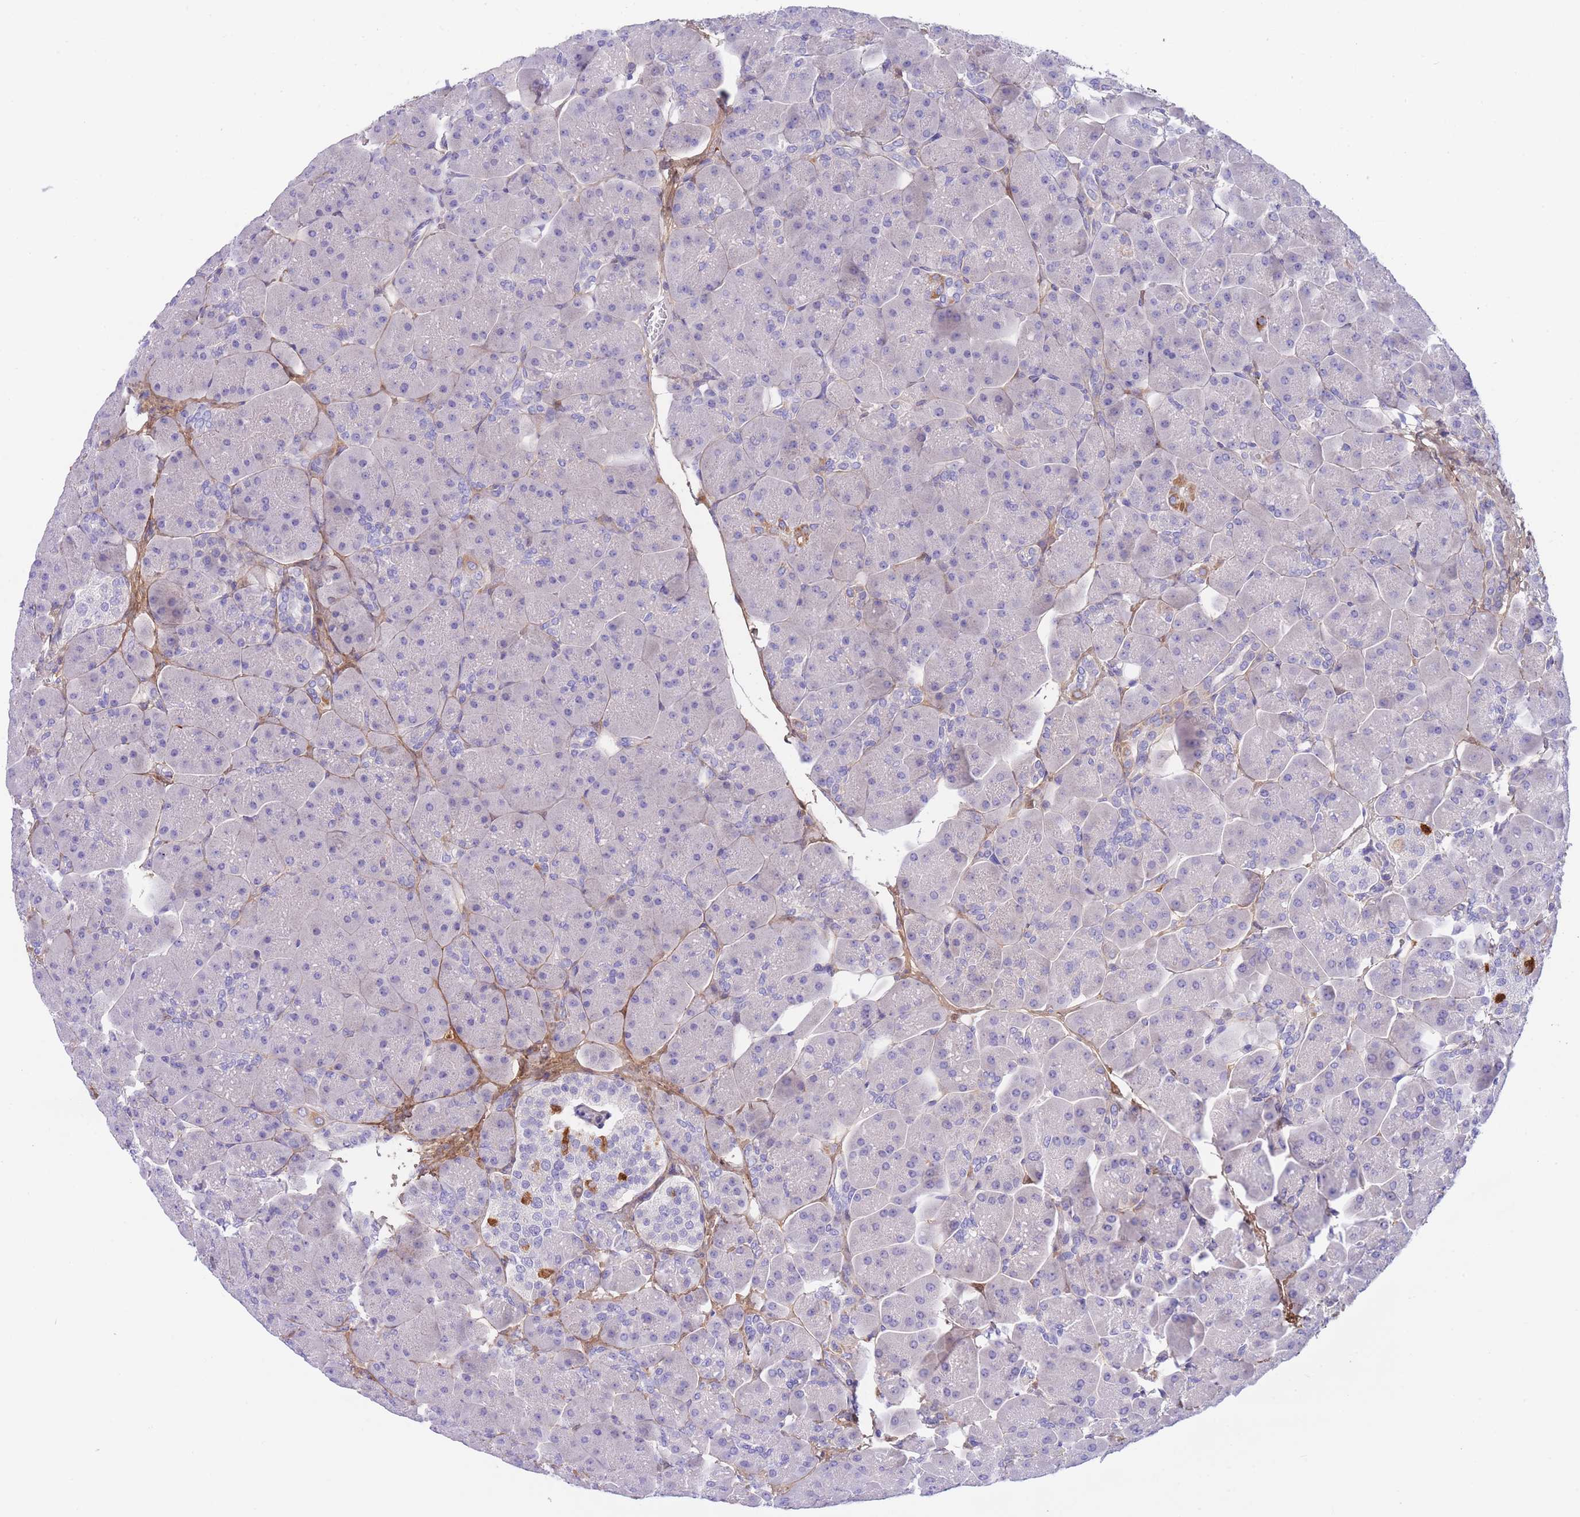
{"staining": {"intensity": "negative", "quantity": "none", "location": "none"}, "tissue": "pancreas", "cell_type": "Exocrine glandular cells", "image_type": "normal", "snomed": [{"axis": "morphology", "description": "Normal tissue, NOS"}, {"axis": "topography", "description": "Pancreas"}], "caption": "IHC of normal pancreas shows no expression in exocrine glandular cells. (Stains: DAB (3,3'-diaminobenzidine) immunohistochemistry with hematoxylin counter stain, Microscopy: brightfield microscopy at high magnification).", "gene": "PCDHB3", "patient": {"sex": "male", "age": 66}}